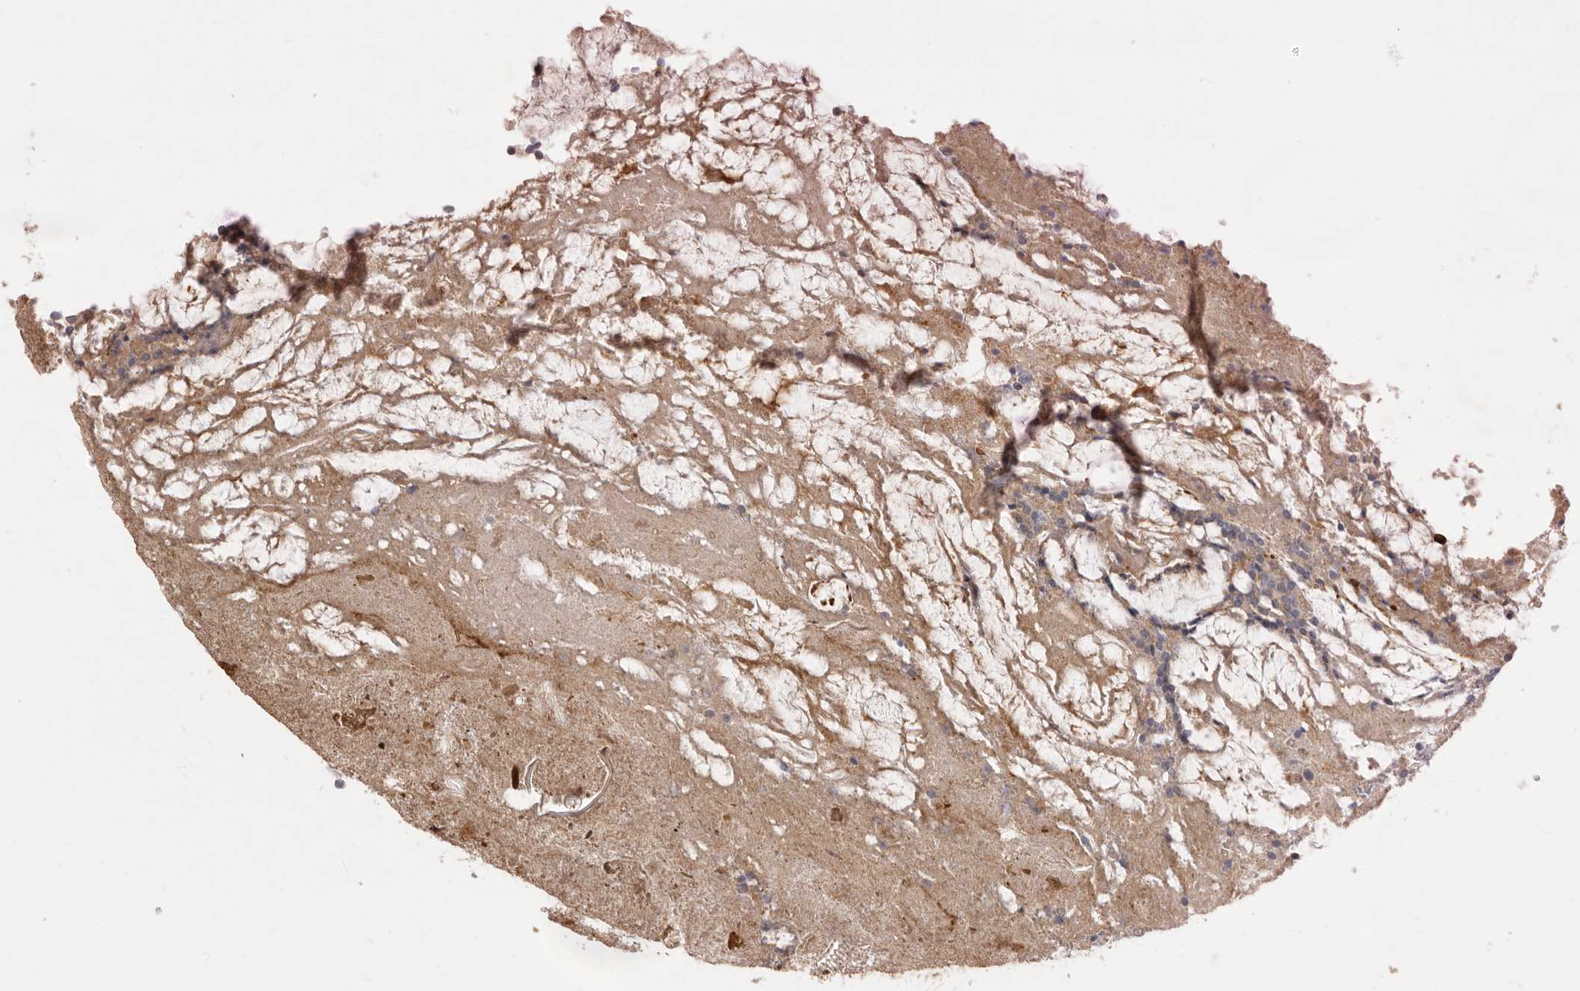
{"staining": {"intensity": "moderate", "quantity": ">75%", "location": "cytoplasmic/membranous"}, "tissue": "appendix", "cell_type": "Glandular cells", "image_type": "normal", "snomed": [{"axis": "morphology", "description": "Normal tissue, NOS"}, {"axis": "topography", "description": "Appendix"}], "caption": "Immunohistochemistry staining of benign appendix, which reveals medium levels of moderate cytoplasmic/membranous expression in about >75% of glandular cells indicating moderate cytoplasmic/membranous protein staining. The staining was performed using DAB (3,3'-diaminobenzidine) (brown) for protein detection and nuclei were counterstained in hematoxylin (blue).", "gene": "USH1C", "patient": {"sex": "female", "age": 17}}